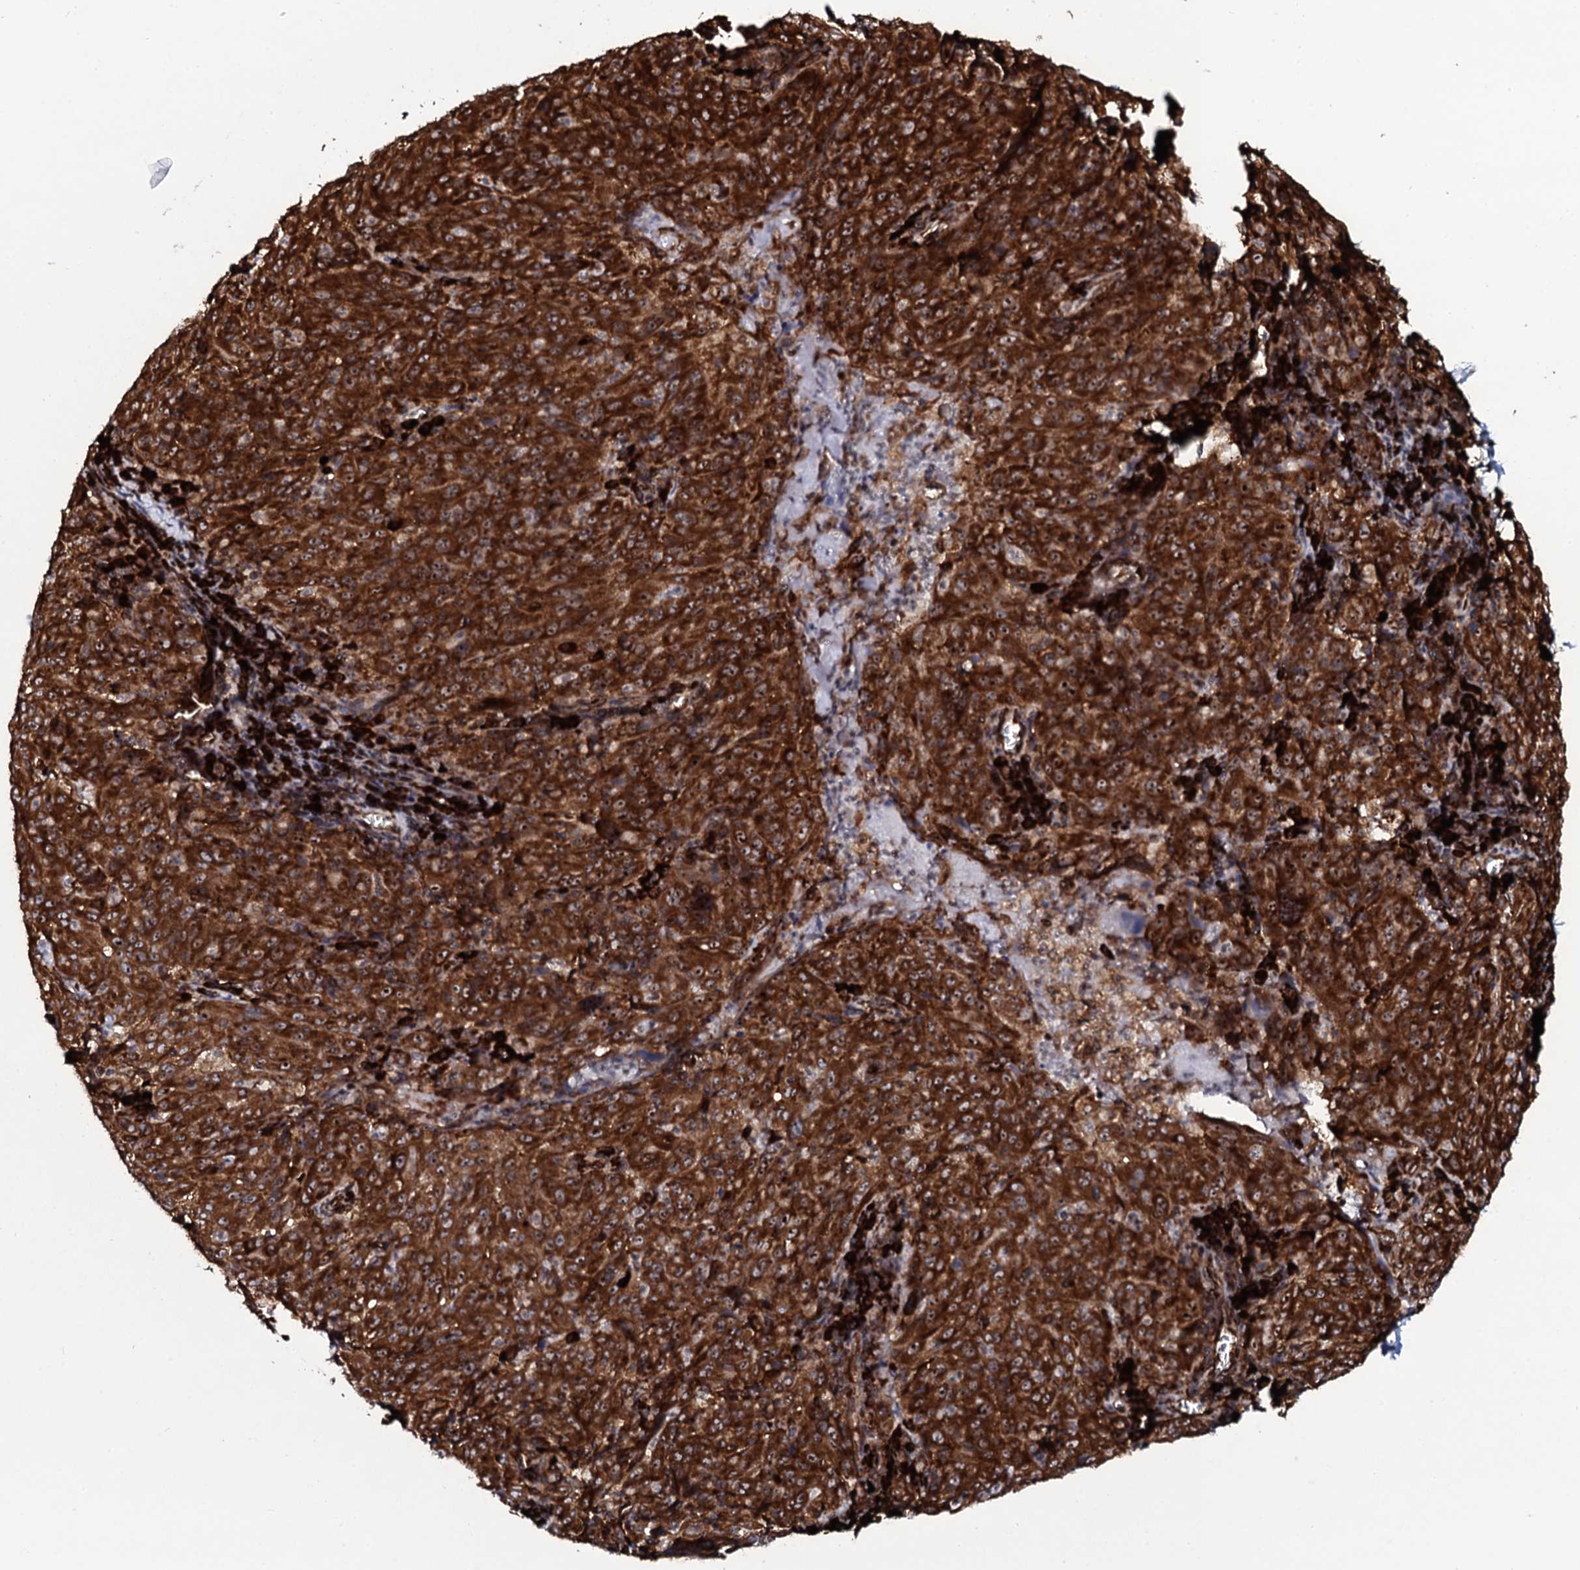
{"staining": {"intensity": "strong", "quantity": ">75%", "location": "cytoplasmic/membranous,nuclear"}, "tissue": "pancreatic cancer", "cell_type": "Tumor cells", "image_type": "cancer", "snomed": [{"axis": "morphology", "description": "Adenocarcinoma, NOS"}, {"axis": "topography", "description": "Pancreas"}], "caption": "A high-resolution photomicrograph shows immunohistochemistry (IHC) staining of pancreatic adenocarcinoma, which reveals strong cytoplasmic/membranous and nuclear staining in approximately >75% of tumor cells.", "gene": "SPTY2D1", "patient": {"sex": "male", "age": 63}}